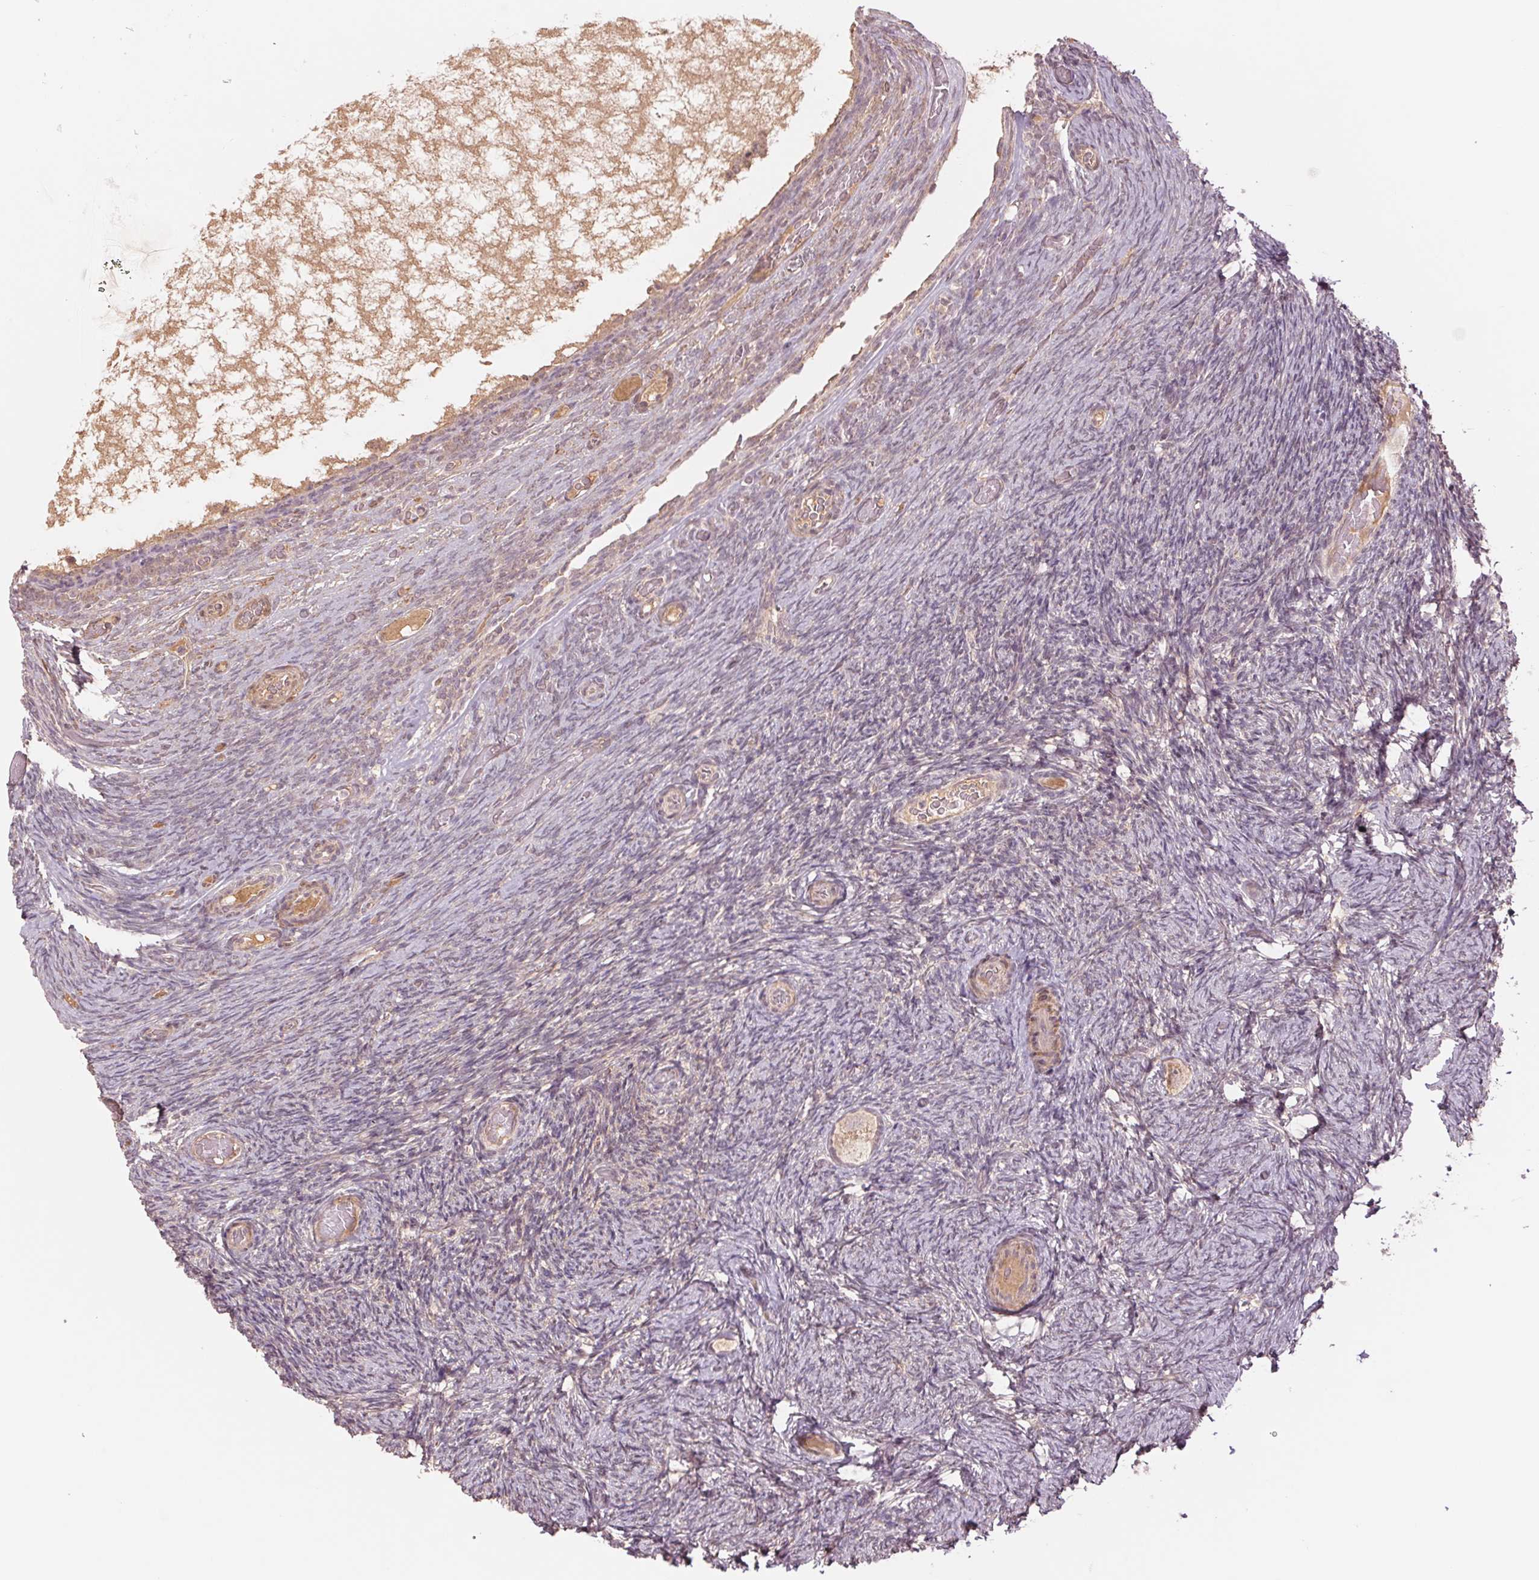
{"staining": {"intensity": "weak", "quantity": ">75%", "location": "cytoplasmic/membranous"}, "tissue": "ovary", "cell_type": "Follicle cells", "image_type": "normal", "snomed": [{"axis": "morphology", "description": "Normal tissue, NOS"}, {"axis": "topography", "description": "Ovary"}], "caption": "Protein staining of normal ovary reveals weak cytoplasmic/membranous positivity in approximately >75% of follicle cells. The protein is stained brown, and the nuclei are stained in blue (DAB (3,3'-diaminobenzidine) IHC with brightfield microscopy, high magnification).", "gene": "PPIAL4A", "patient": {"sex": "female", "age": 34}}